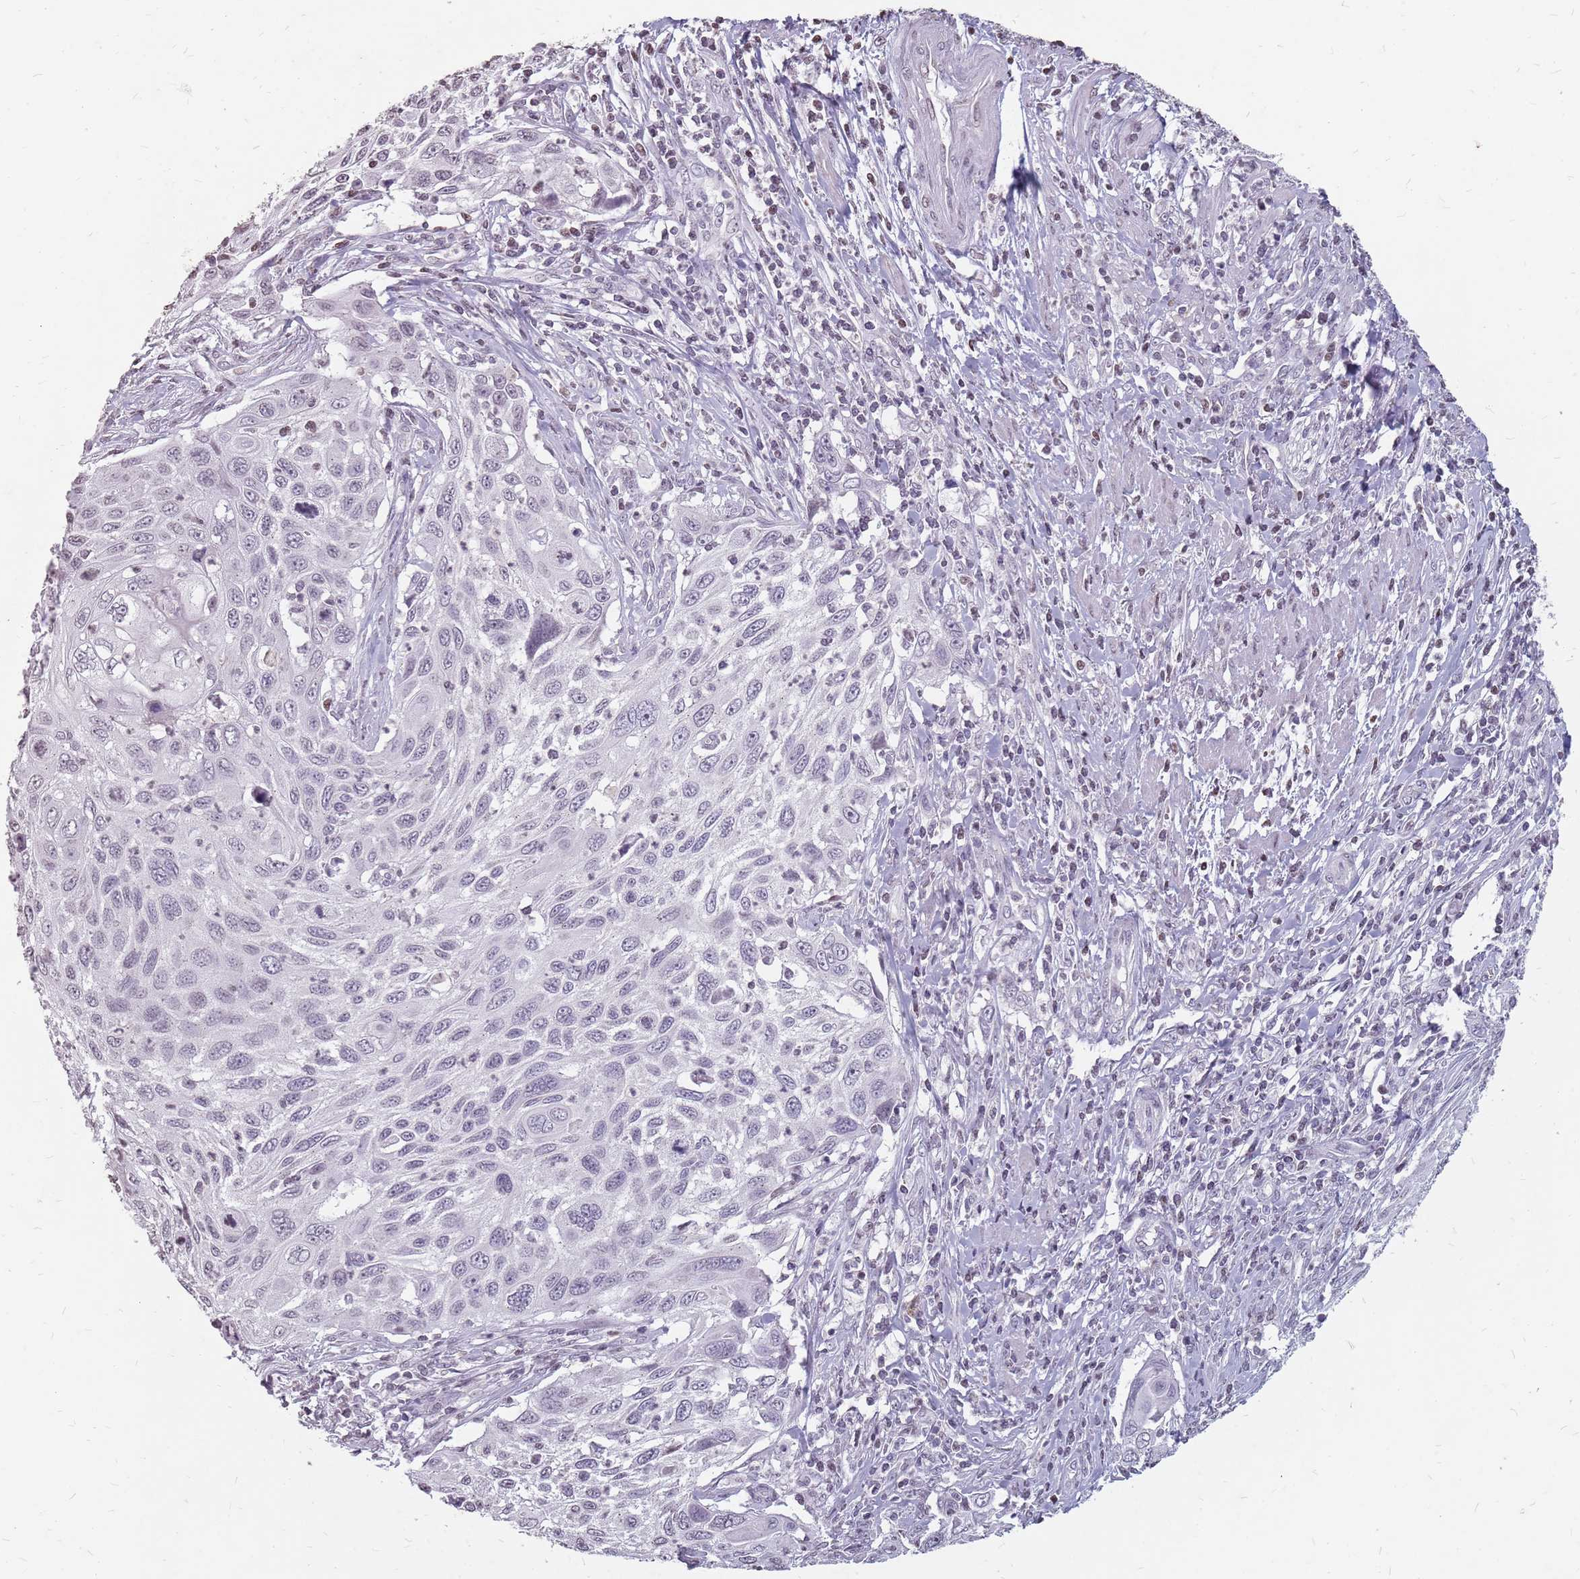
{"staining": {"intensity": "negative", "quantity": "none", "location": "none"}, "tissue": "cervical cancer", "cell_type": "Tumor cells", "image_type": "cancer", "snomed": [{"axis": "morphology", "description": "Squamous cell carcinoma, NOS"}, {"axis": "topography", "description": "Cervix"}], "caption": "DAB (3,3'-diaminobenzidine) immunohistochemical staining of cervical cancer (squamous cell carcinoma) demonstrates no significant positivity in tumor cells.", "gene": "NEK6", "patient": {"sex": "female", "age": 70}}